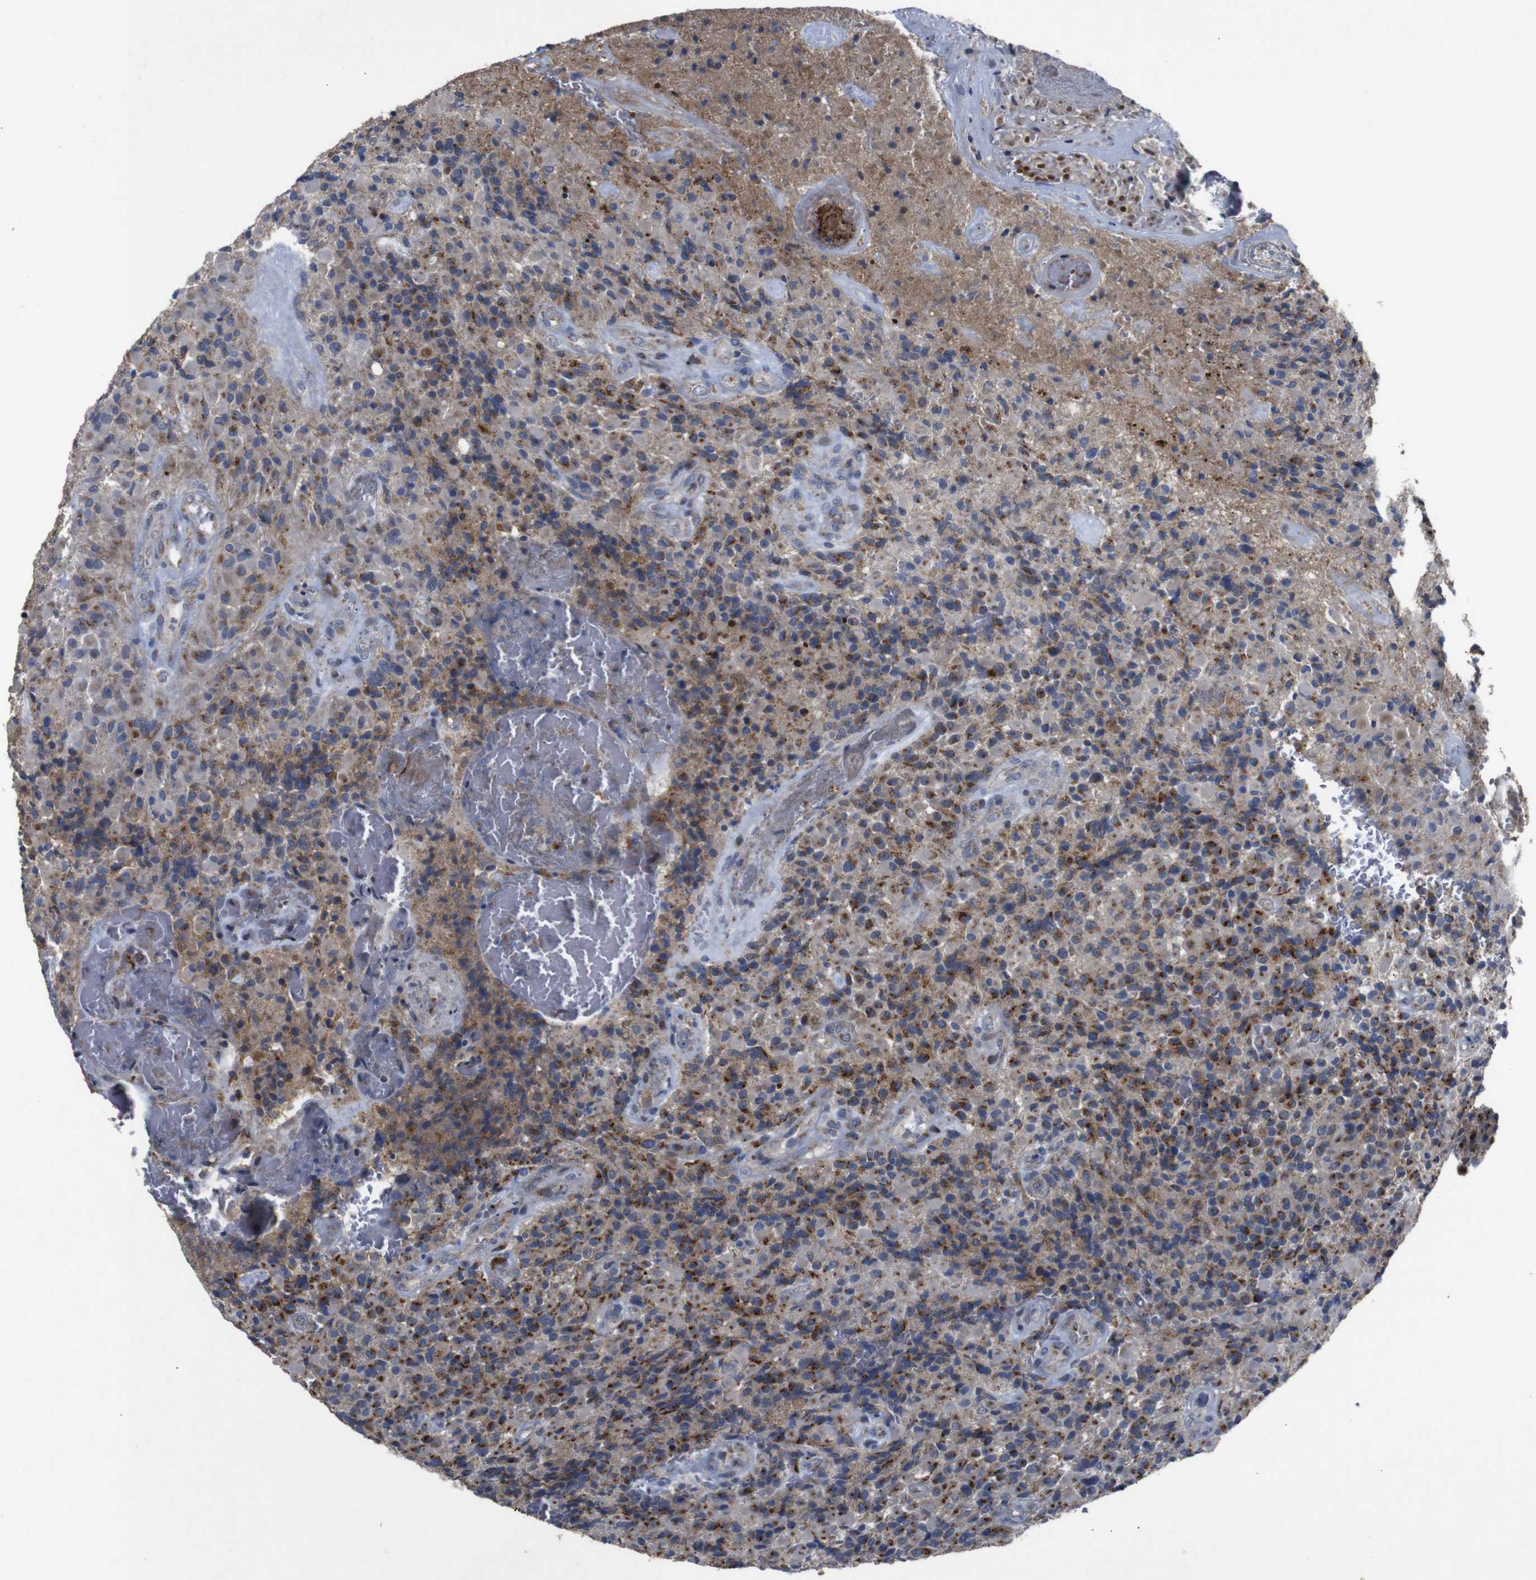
{"staining": {"intensity": "moderate", "quantity": ">75%", "location": "cytoplasmic/membranous"}, "tissue": "glioma", "cell_type": "Tumor cells", "image_type": "cancer", "snomed": [{"axis": "morphology", "description": "Glioma, malignant, High grade"}, {"axis": "topography", "description": "Brain"}], "caption": "Glioma stained with a brown dye shows moderate cytoplasmic/membranous positive positivity in about >75% of tumor cells.", "gene": "CHST10", "patient": {"sex": "male", "age": 71}}